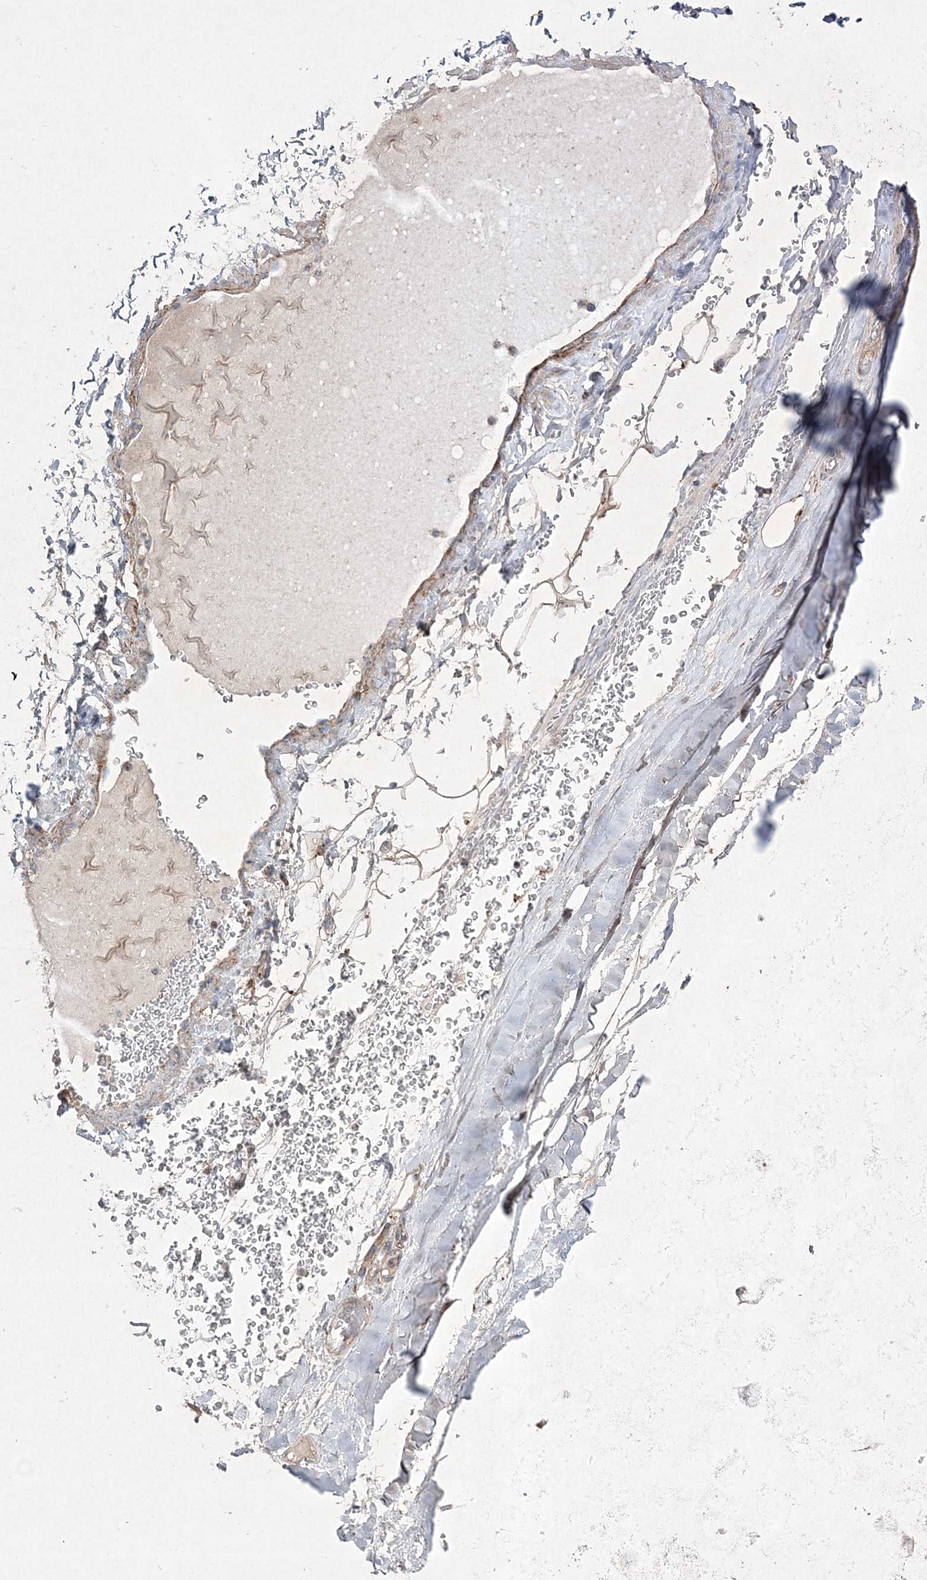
{"staining": {"intensity": "negative", "quantity": "none", "location": "none"}, "tissue": "soft tissue", "cell_type": "Fibroblasts", "image_type": "normal", "snomed": [{"axis": "morphology", "description": "Normal tissue, NOS"}, {"axis": "topography", "description": "Bronchus"}], "caption": "DAB (3,3'-diaminobenzidine) immunohistochemical staining of unremarkable human soft tissue reveals no significant expression in fibroblasts.", "gene": "RICTOR", "patient": {"sex": "male", "age": 66}}